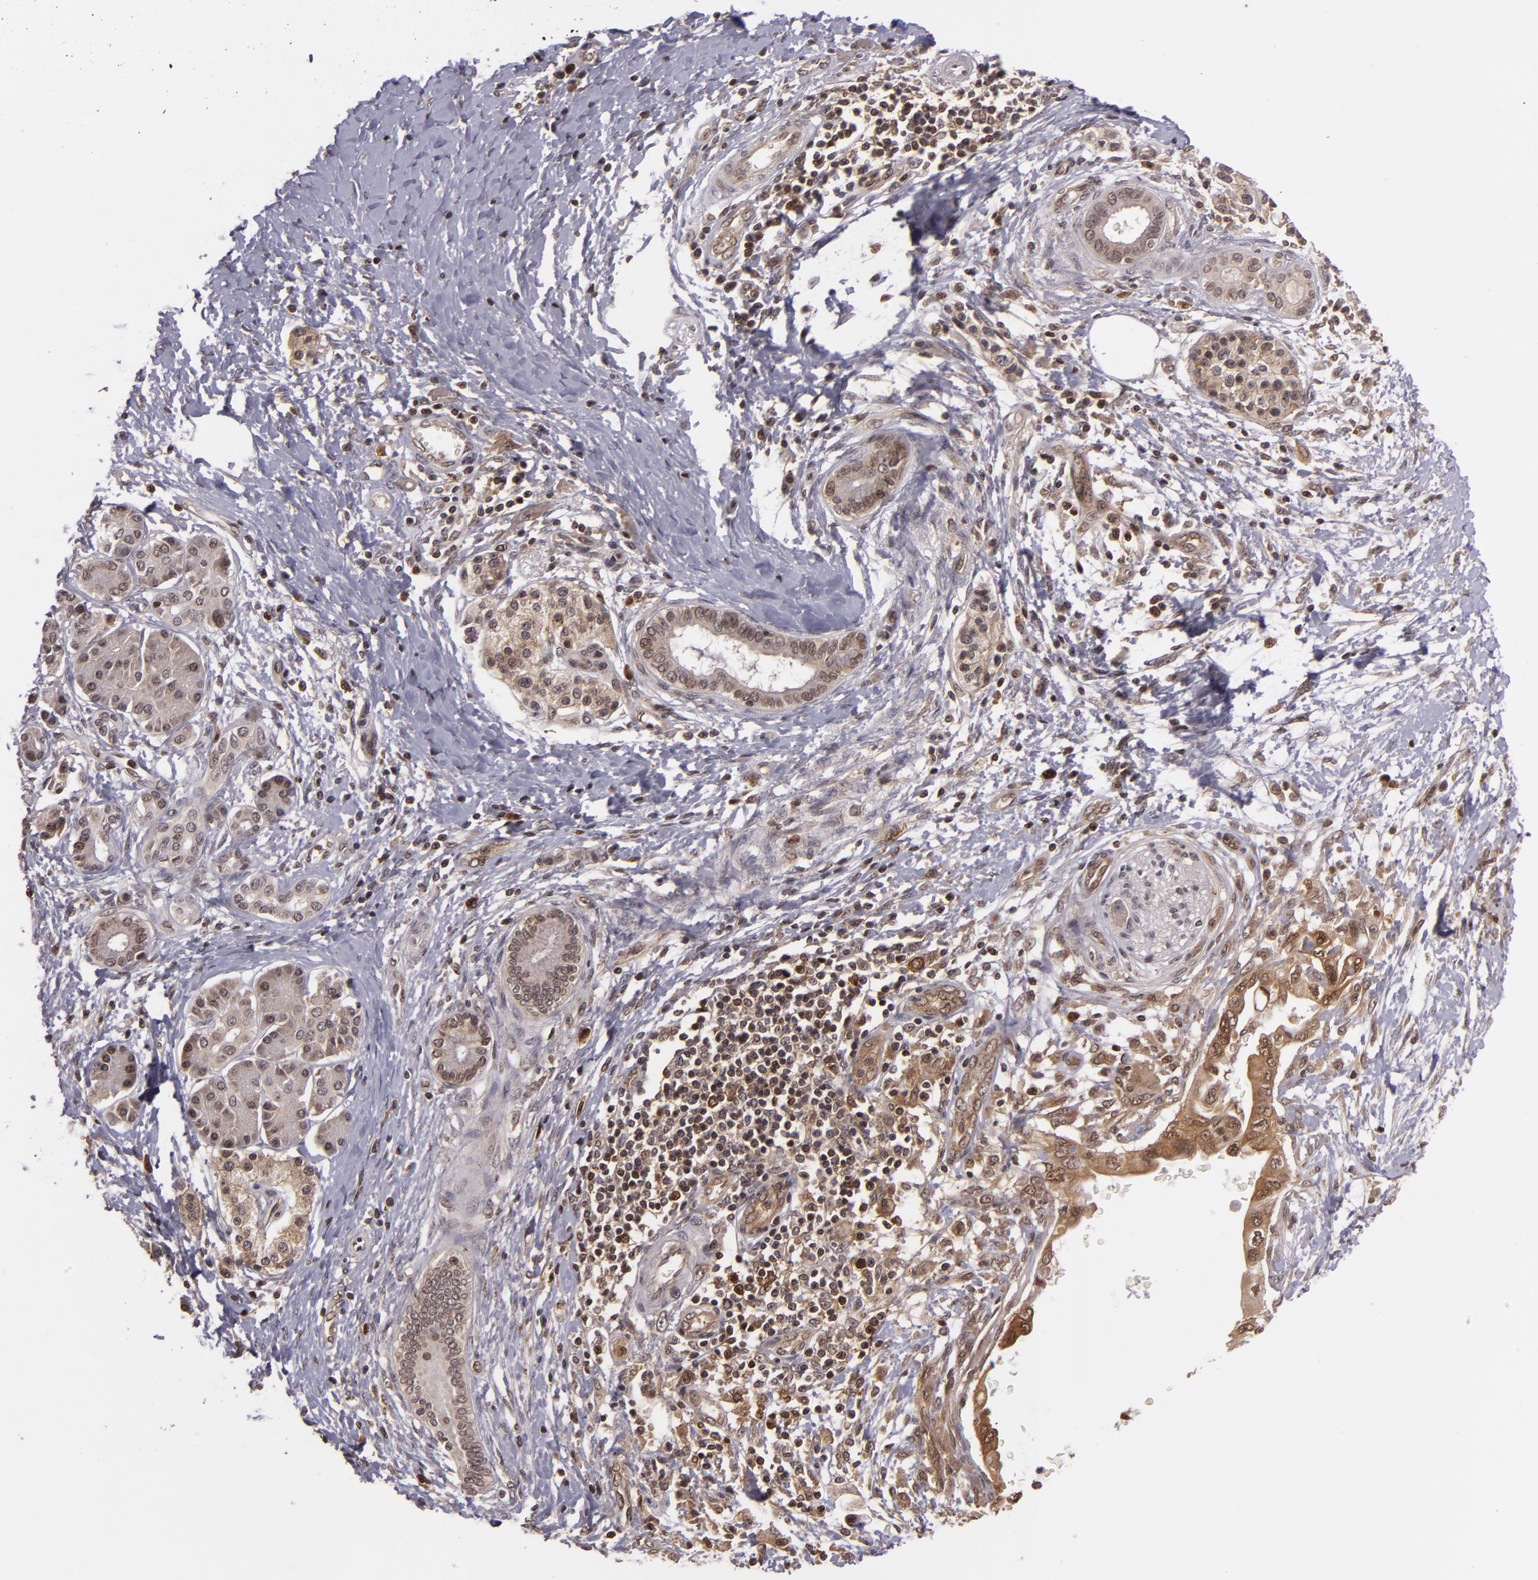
{"staining": {"intensity": "moderate", "quantity": "25%-75%", "location": "cytoplasmic/membranous"}, "tissue": "pancreatic cancer", "cell_type": "Tumor cells", "image_type": "cancer", "snomed": [{"axis": "morphology", "description": "Adenocarcinoma, NOS"}, {"axis": "topography", "description": "Pancreas"}], "caption": "Pancreatic adenocarcinoma was stained to show a protein in brown. There is medium levels of moderate cytoplasmic/membranous positivity in about 25%-75% of tumor cells.", "gene": "ZBTB33", "patient": {"sex": "female", "age": 66}}